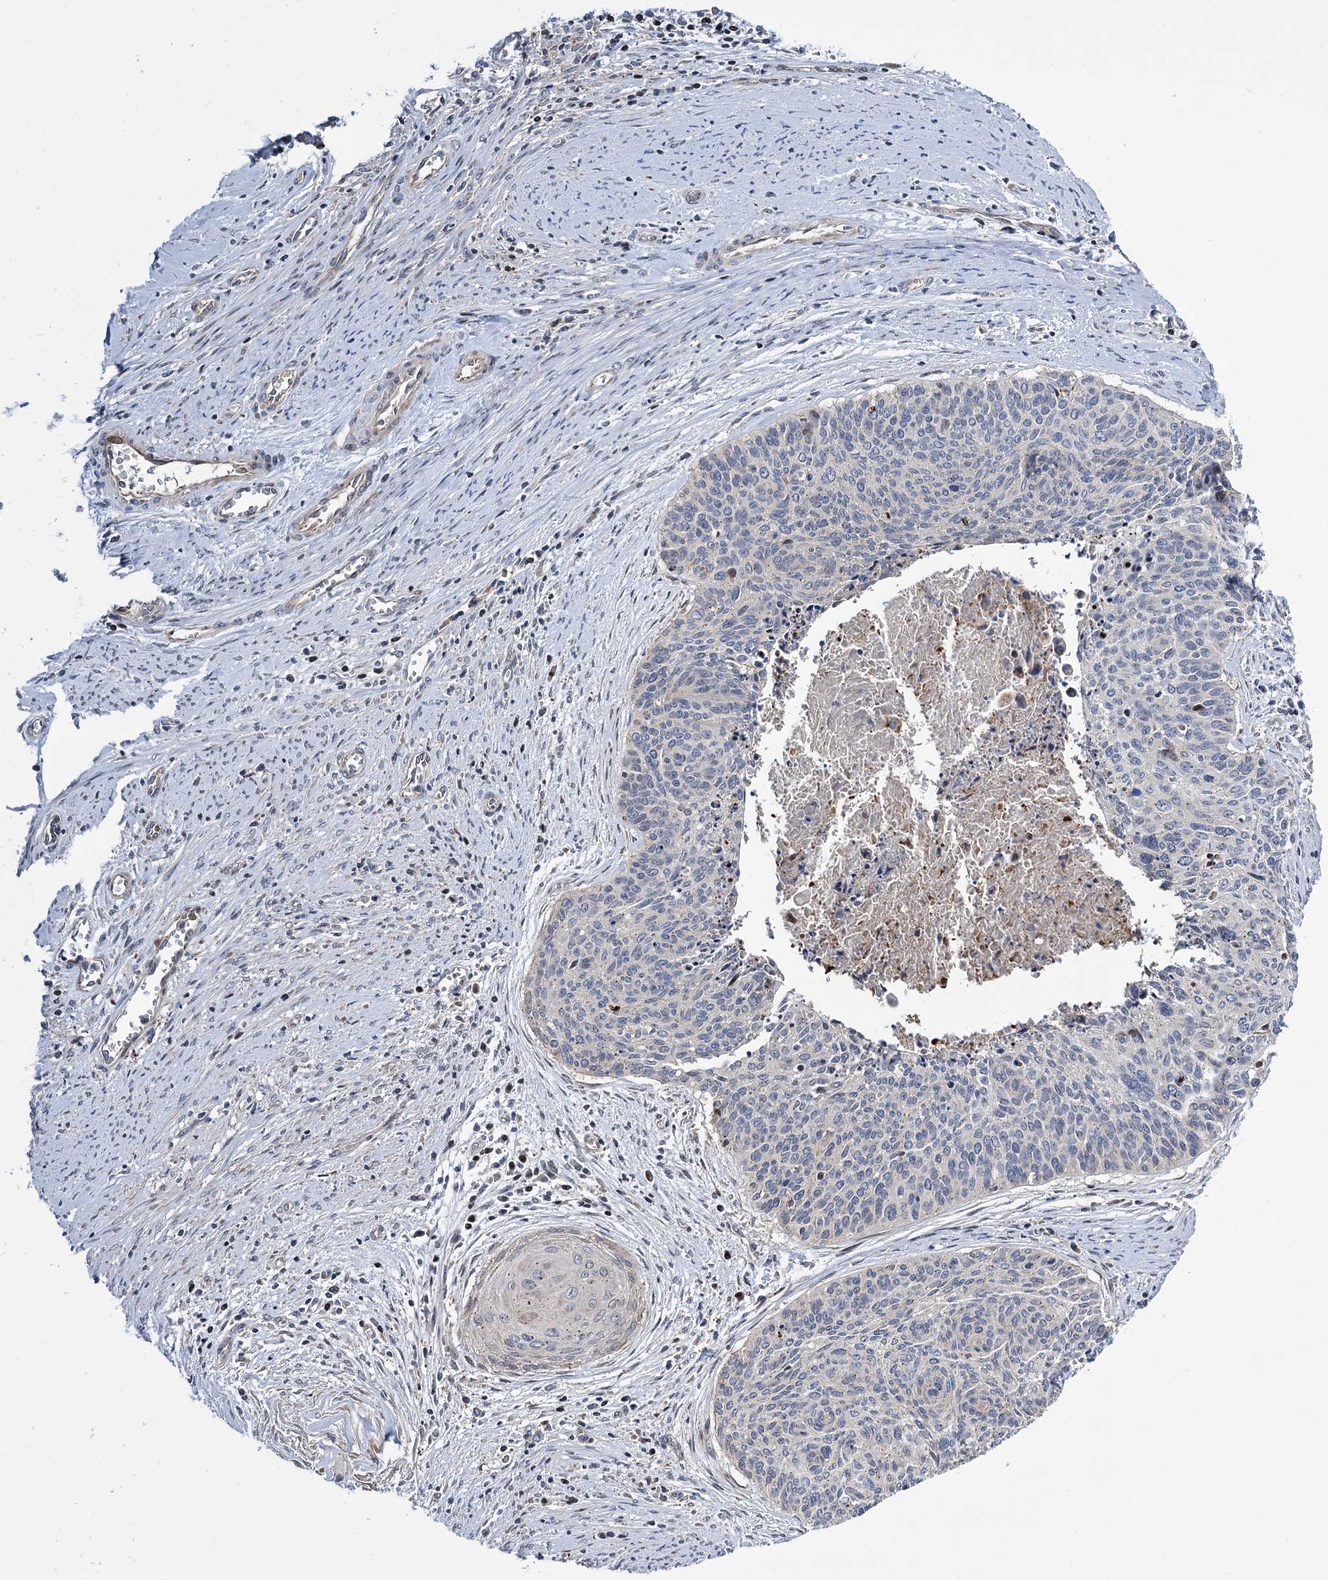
{"staining": {"intensity": "negative", "quantity": "none", "location": "none"}, "tissue": "cervical cancer", "cell_type": "Tumor cells", "image_type": "cancer", "snomed": [{"axis": "morphology", "description": "Squamous cell carcinoma, NOS"}, {"axis": "topography", "description": "Cervix"}], "caption": "The photomicrograph shows no staining of tumor cells in squamous cell carcinoma (cervical).", "gene": "UBR1", "patient": {"sex": "female", "age": 55}}